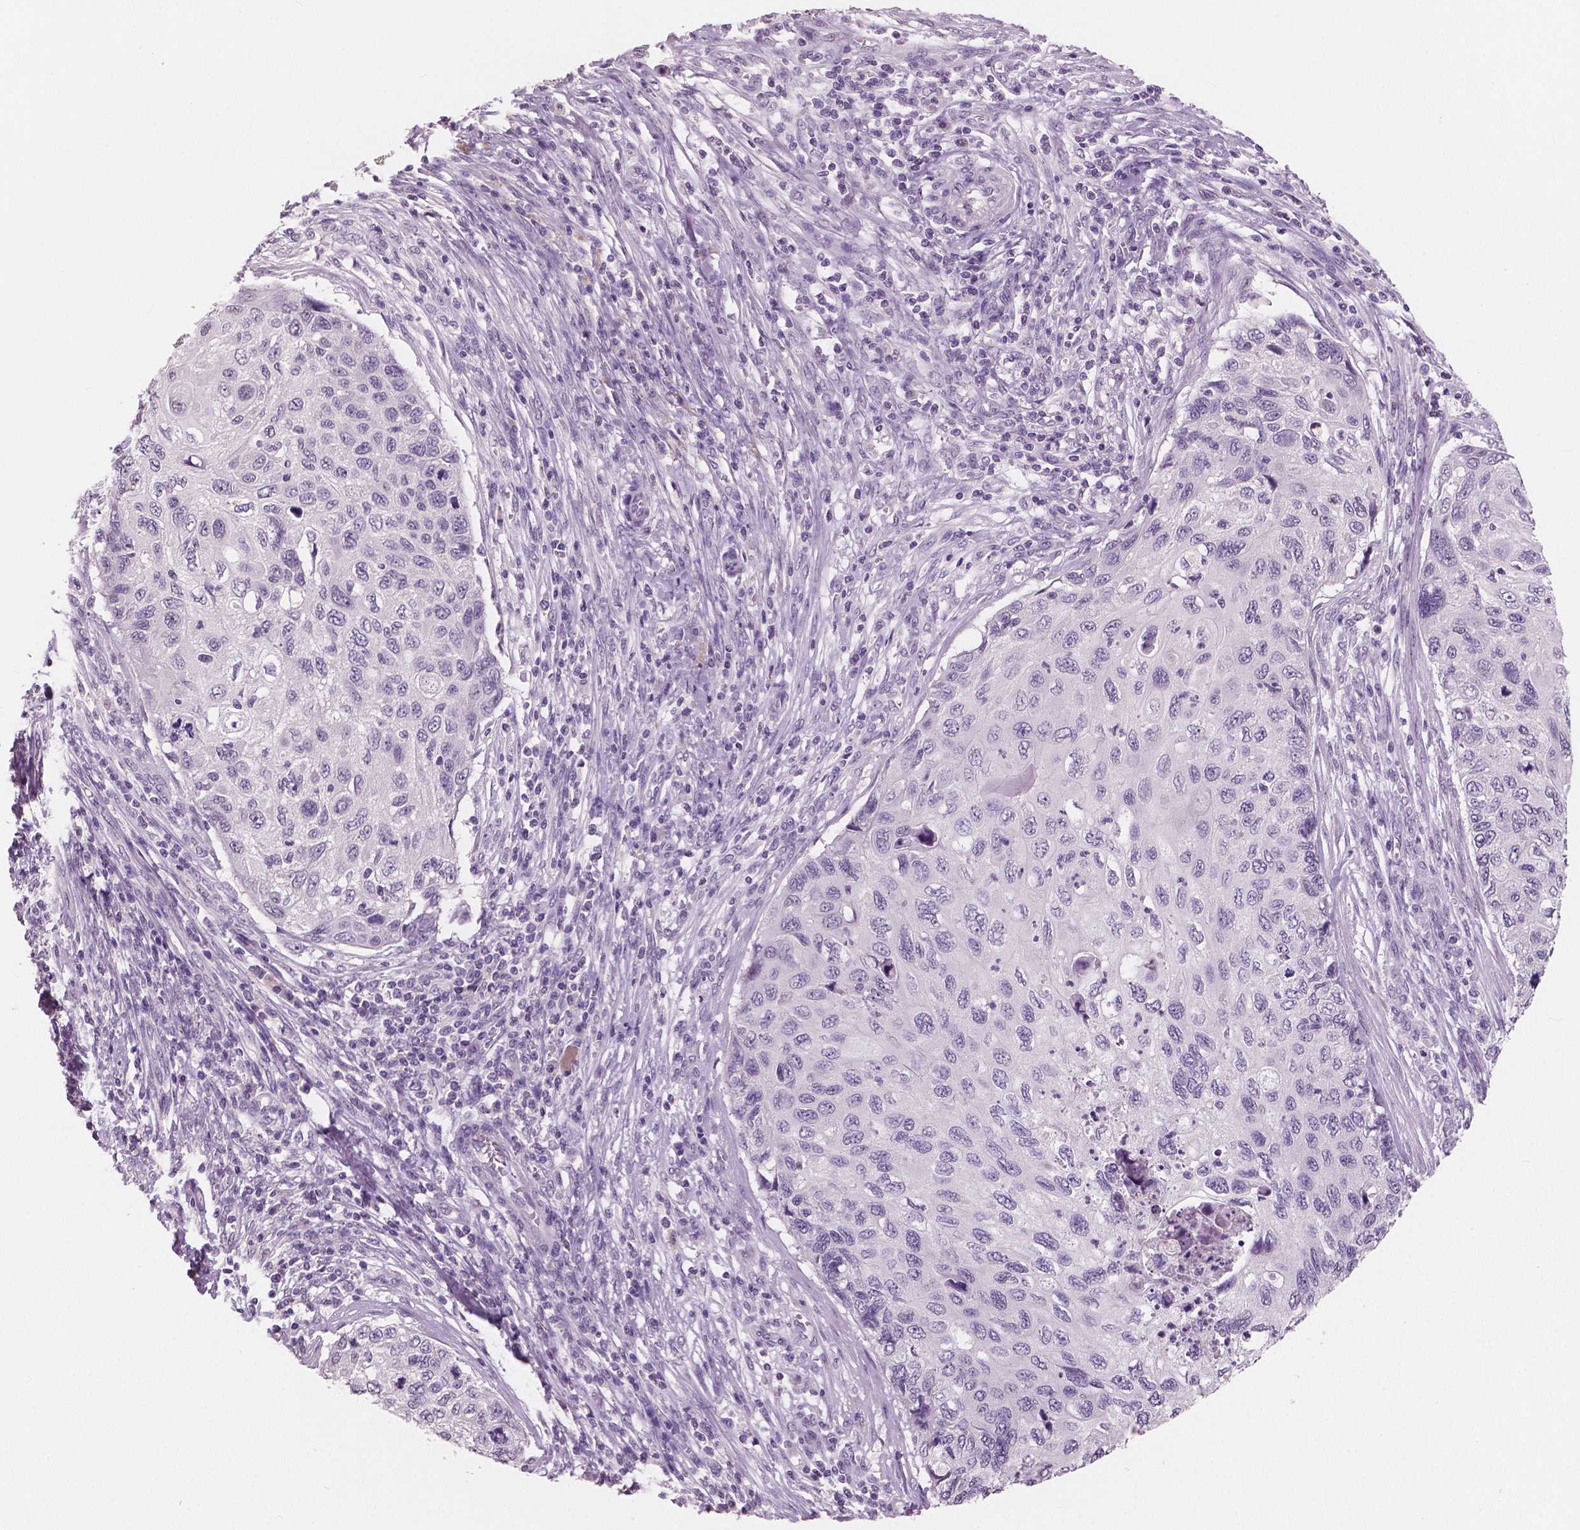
{"staining": {"intensity": "negative", "quantity": "none", "location": "none"}, "tissue": "cervical cancer", "cell_type": "Tumor cells", "image_type": "cancer", "snomed": [{"axis": "morphology", "description": "Squamous cell carcinoma, NOS"}, {"axis": "topography", "description": "Cervix"}], "caption": "Immunohistochemistry (IHC) histopathology image of neoplastic tissue: human cervical squamous cell carcinoma stained with DAB (3,3'-diaminobenzidine) displays no significant protein expression in tumor cells.", "gene": "NECAB1", "patient": {"sex": "female", "age": 70}}